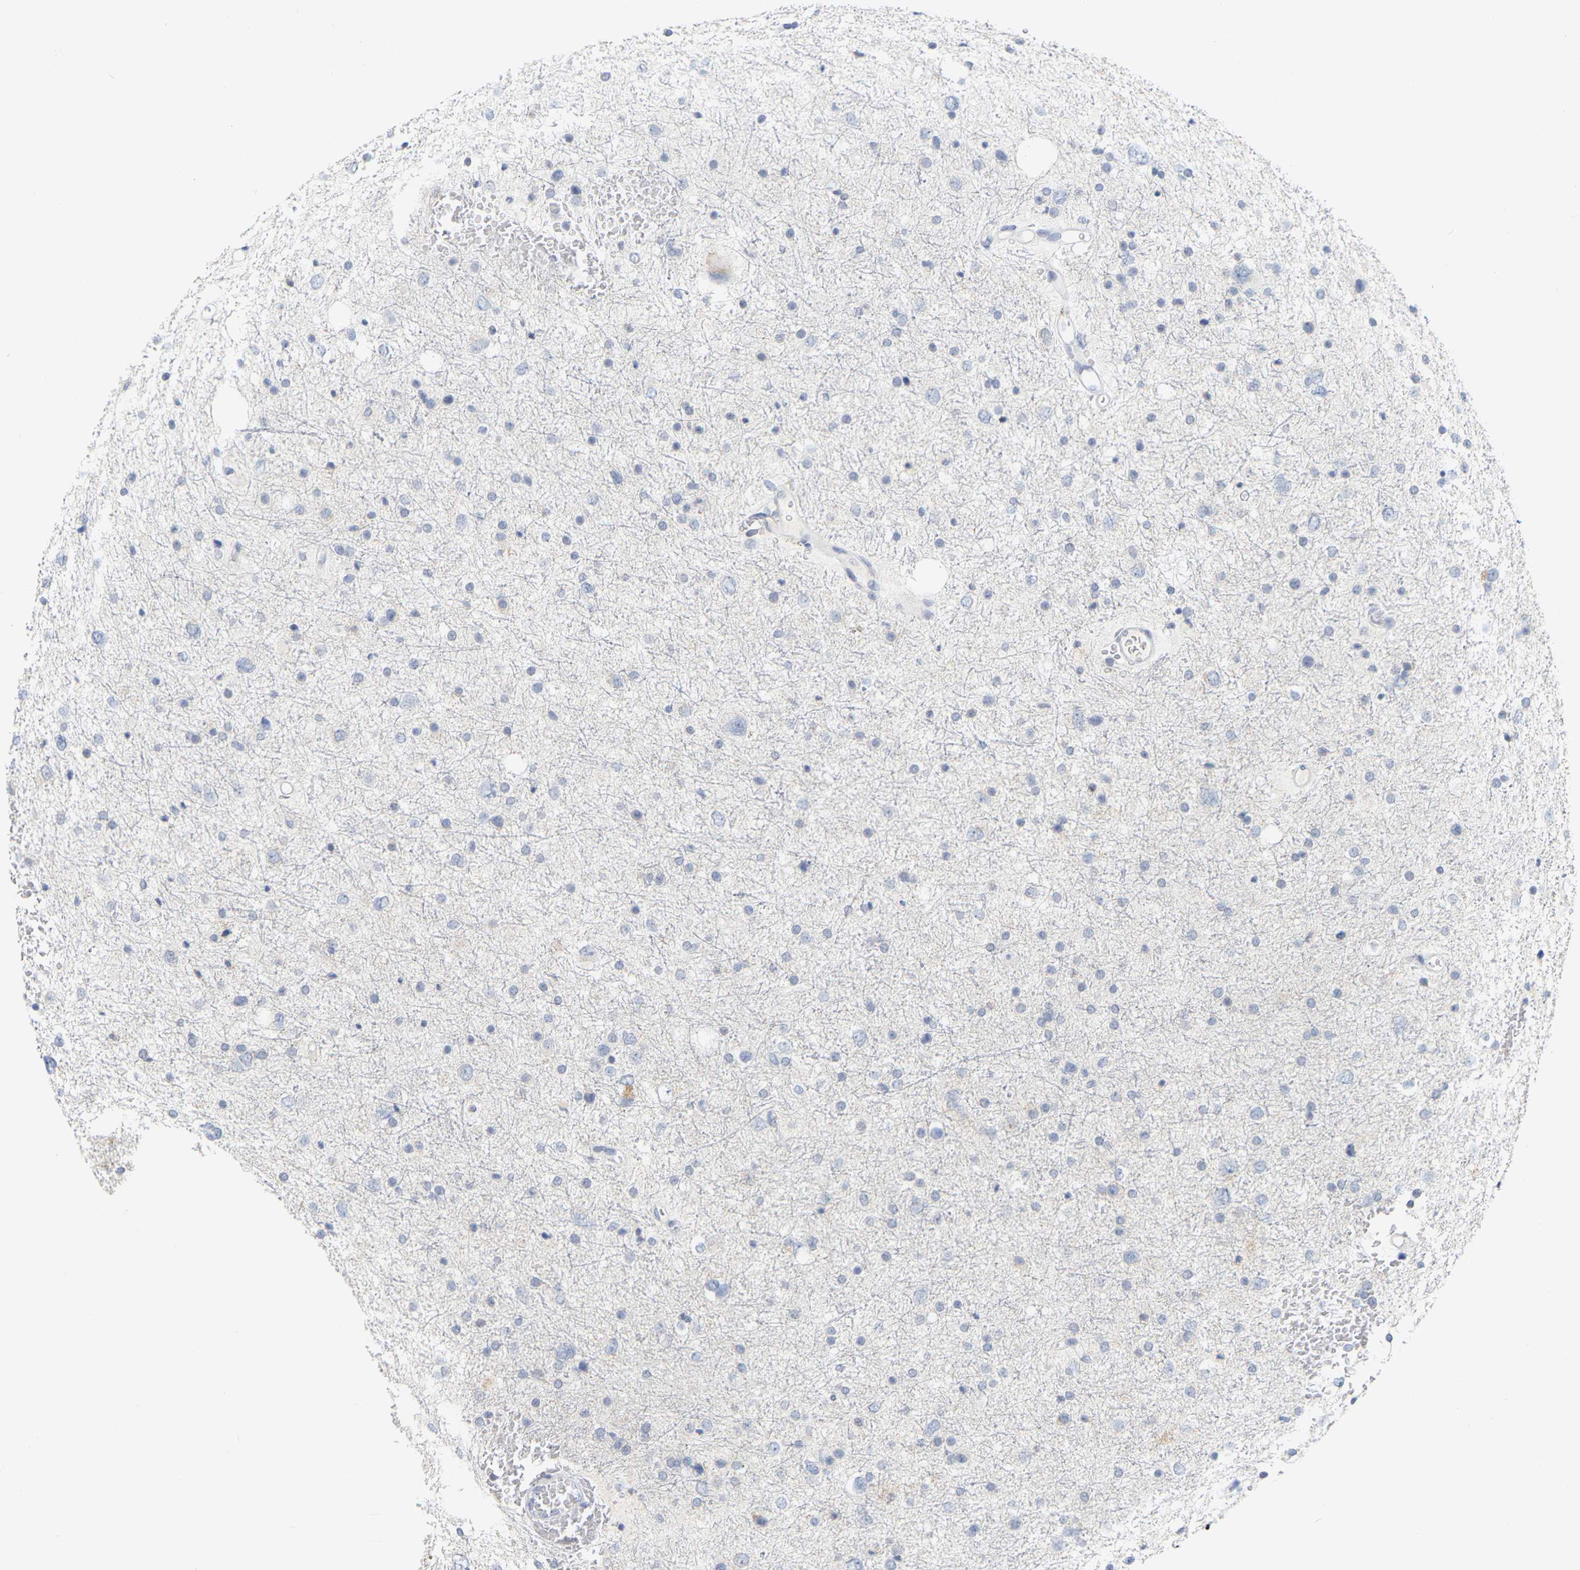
{"staining": {"intensity": "negative", "quantity": "none", "location": "none"}, "tissue": "glioma", "cell_type": "Tumor cells", "image_type": "cancer", "snomed": [{"axis": "morphology", "description": "Glioma, malignant, Low grade"}, {"axis": "topography", "description": "Brain"}], "caption": "Tumor cells show no significant staining in low-grade glioma (malignant).", "gene": "KRT76", "patient": {"sex": "female", "age": 37}}